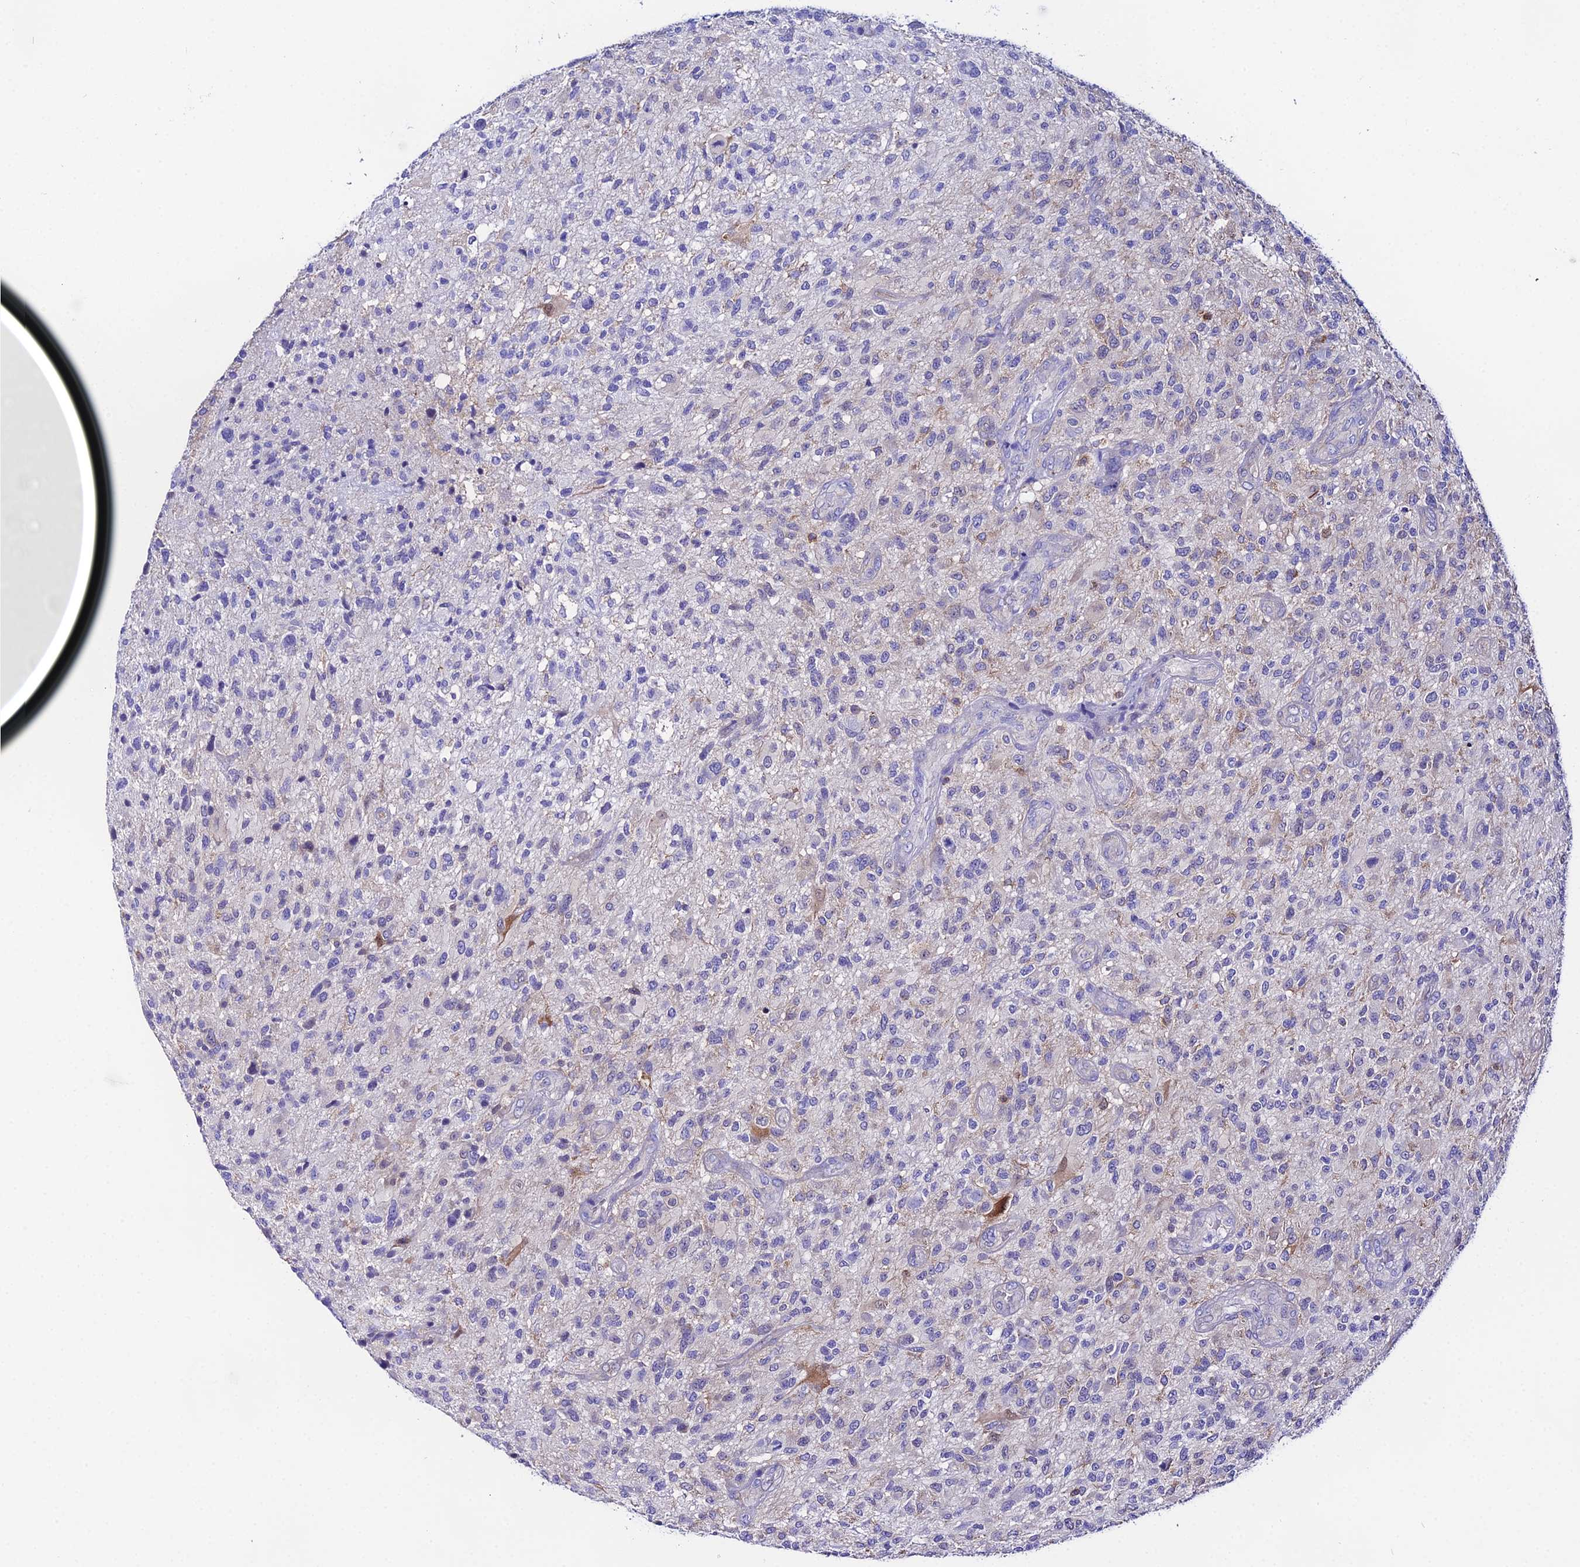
{"staining": {"intensity": "negative", "quantity": "none", "location": "none"}, "tissue": "glioma", "cell_type": "Tumor cells", "image_type": "cancer", "snomed": [{"axis": "morphology", "description": "Glioma, malignant, High grade"}, {"axis": "topography", "description": "Brain"}], "caption": "The histopathology image demonstrates no staining of tumor cells in glioma.", "gene": "S100A16", "patient": {"sex": "male", "age": 47}}